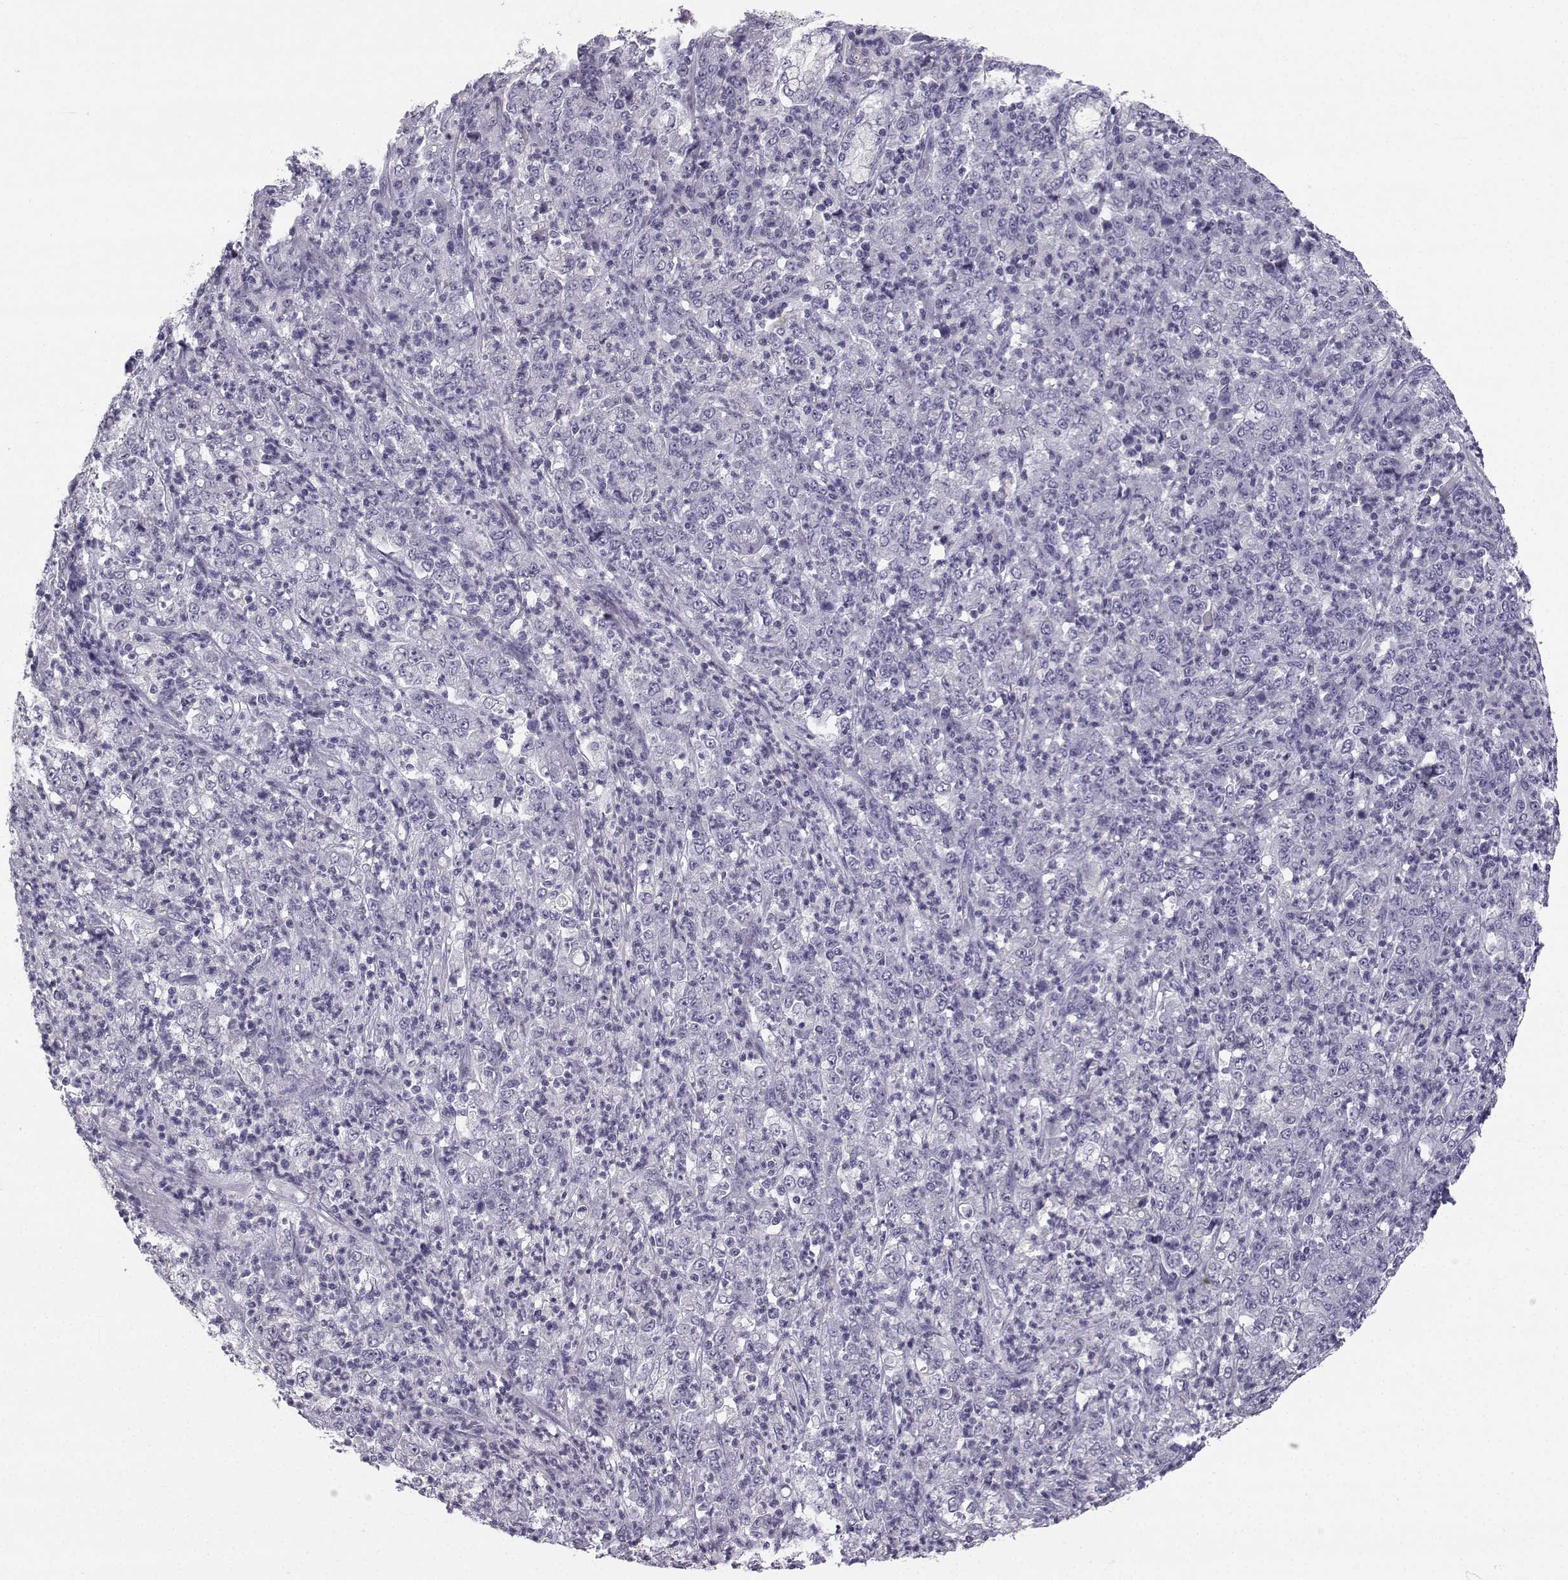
{"staining": {"intensity": "negative", "quantity": "none", "location": "none"}, "tissue": "stomach cancer", "cell_type": "Tumor cells", "image_type": "cancer", "snomed": [{"axis": "morphology", "description": "Adenocarcinoma, NOS"}, {"axis": "topography", "description": "Stomach, lower"}], "caption": "Immunohistochemistry micrograph of human stomach cancer stained for a protein (brown), which reveals no expression in tumor cells. The staining was performed using DAB to visualize the protein expression in brown, while the nuclei were stained in blue with hematoxylin (Magnification: 20x).", "gene": "SYCE1", "patient": {"sex": "female", "age": 71}}